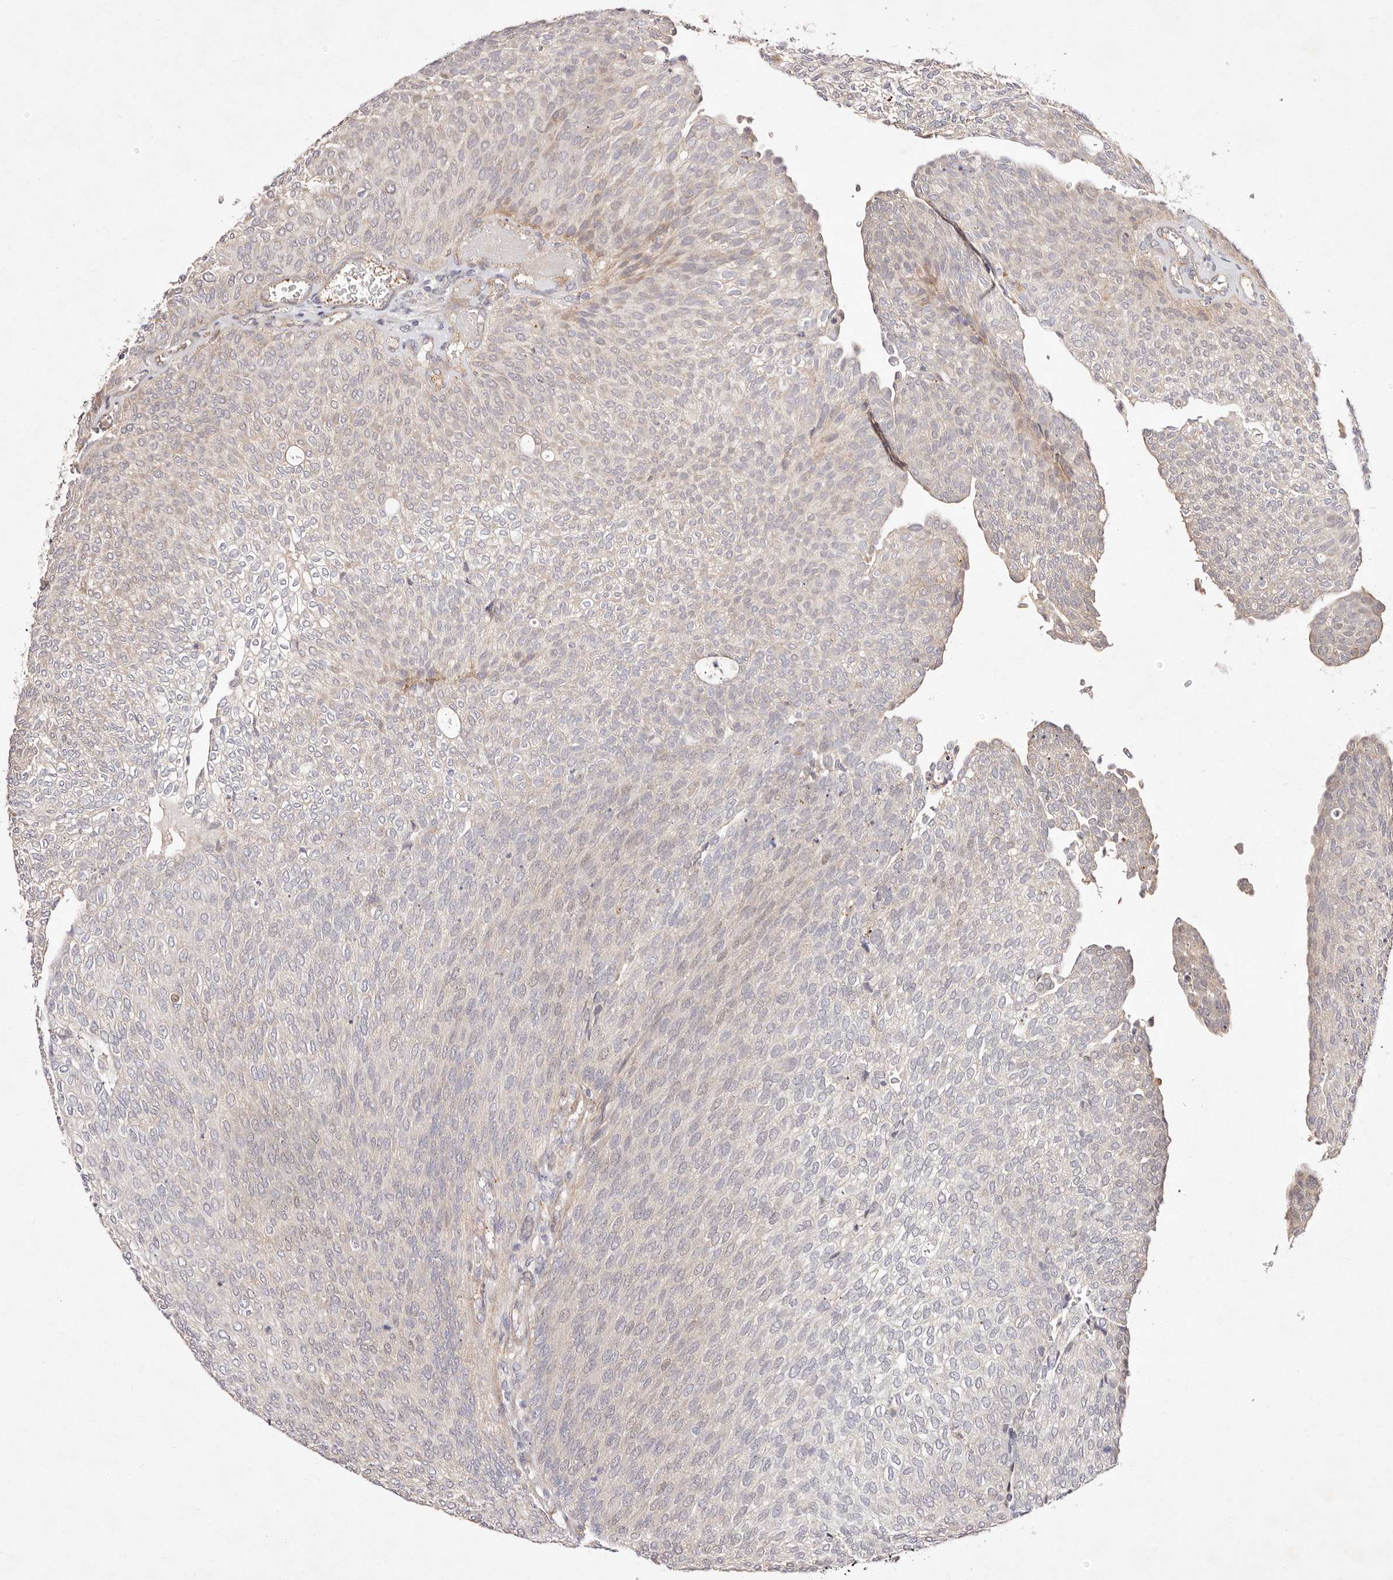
{"staining": {"intensity": "weak", "quantity": "<25%", "location": "cytoplasmic/membranous"}, "tissue": "urothelial cancer", "cell_type": "Tumor cells", "image_type": "cancer", "snomed": [{"axis": "morphology", "description": "Urothelial carcinoma, Low grade"}, {"axis": "topography", "description": "Urinary bladder"}], "caption": "This histopathology image is of urothelial cancer stained with IHC to label a protein in brown with the nuclei are counter-stained blue. There is no expression in tumor cells.", "gene": "MTMR11", "patient": {"sex": "female", "age": 79}}